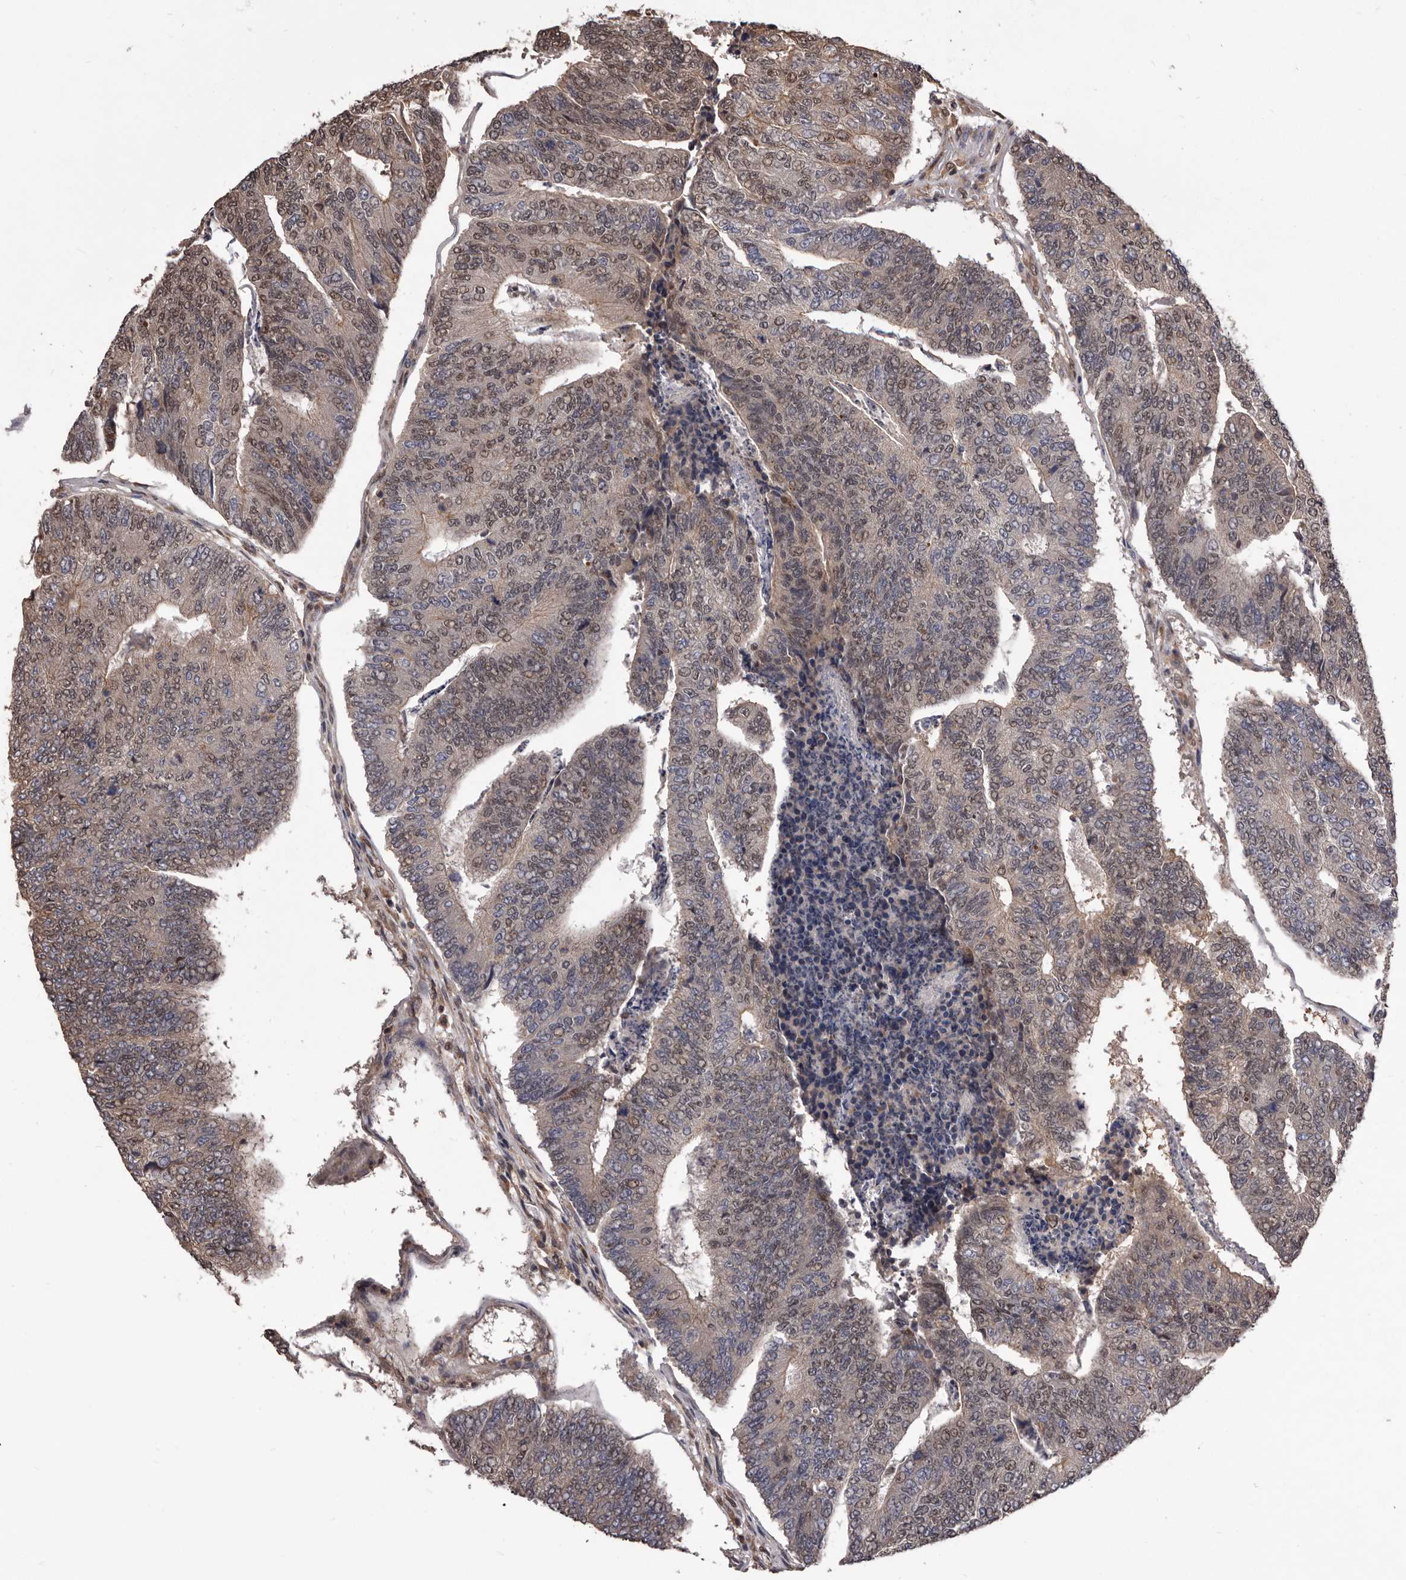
{"staining": {"intensity": "moderate", "quantity": ">75%", "location": "cytoplasmic/membranous,nuclear"}, "tissue": "colorectal cancer", "cell_type": "Tumor cells", "image_type": "cancer", "snomed": [{"axis": "morphology", "description": "Adenocarcinoma, NOS"}, {"axis": "topography", "description": "Colon"}], "caption": "Immunohistochemical staining of human colorectal adenocarcinoma reveals medium levels of moderate cytoplasmic/membranous and nuclear positivity in about >75% of tumor cells.", "gene": "CELF3", "patient": {"sex": "female", "age": 67}}